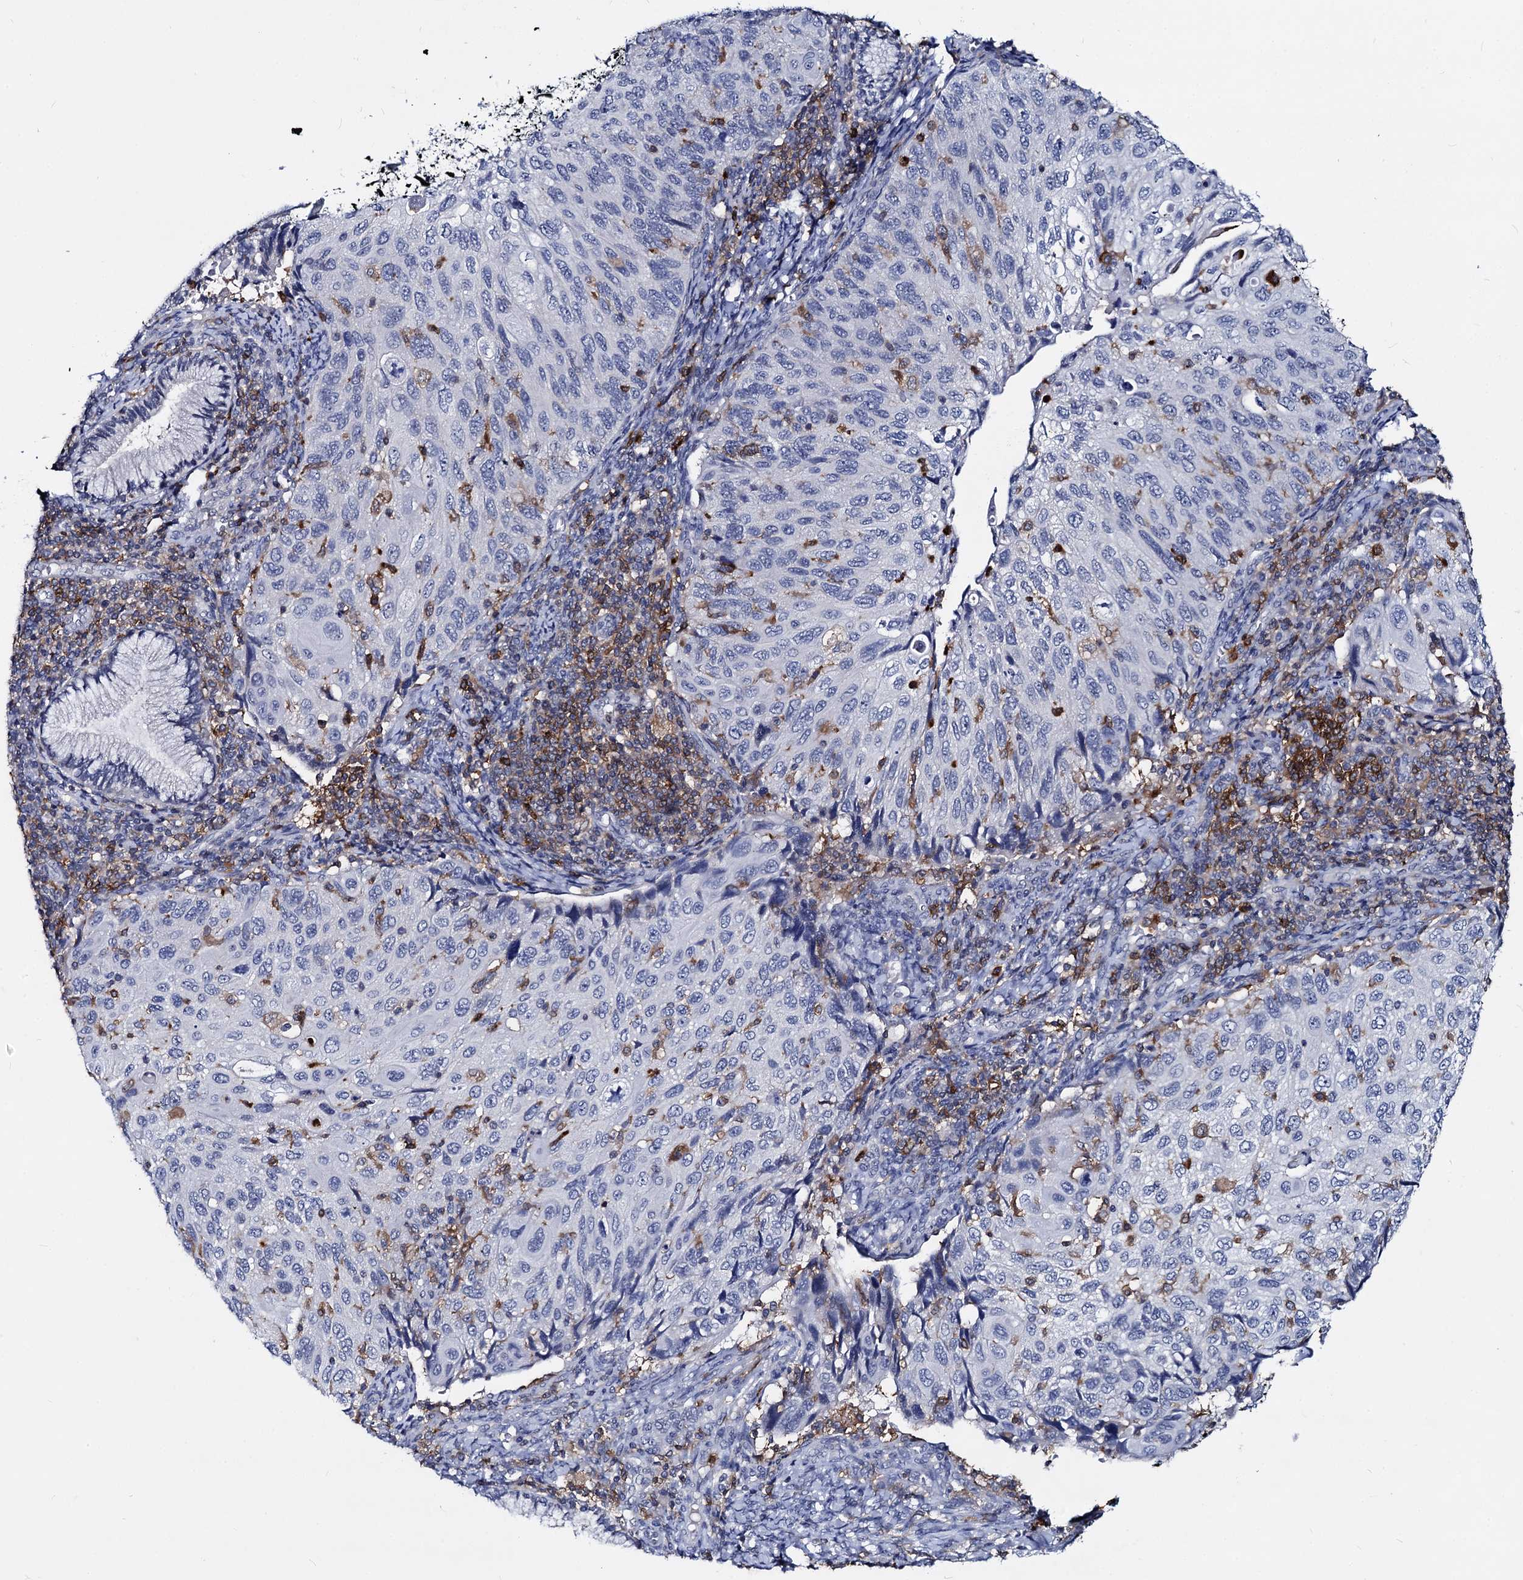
{"staining": {"intensity": "negative", "quantity": "none", "location": "none"}, "tissue": "cervical cancer", "cell_type": "Tumor cells", "image_type": "cancer", "snomed": [{"axis": "morphology", "description": "Squamous cell carcinoma, NOS"}, {"axis": "topography", "description": "Cervix"}], "caption": "There is no significant expression in tumor cells of cervical cancer (squamous cell carcinoma).", "gene": "RHOG", "patient": {"sex": "female", "age": 70}}